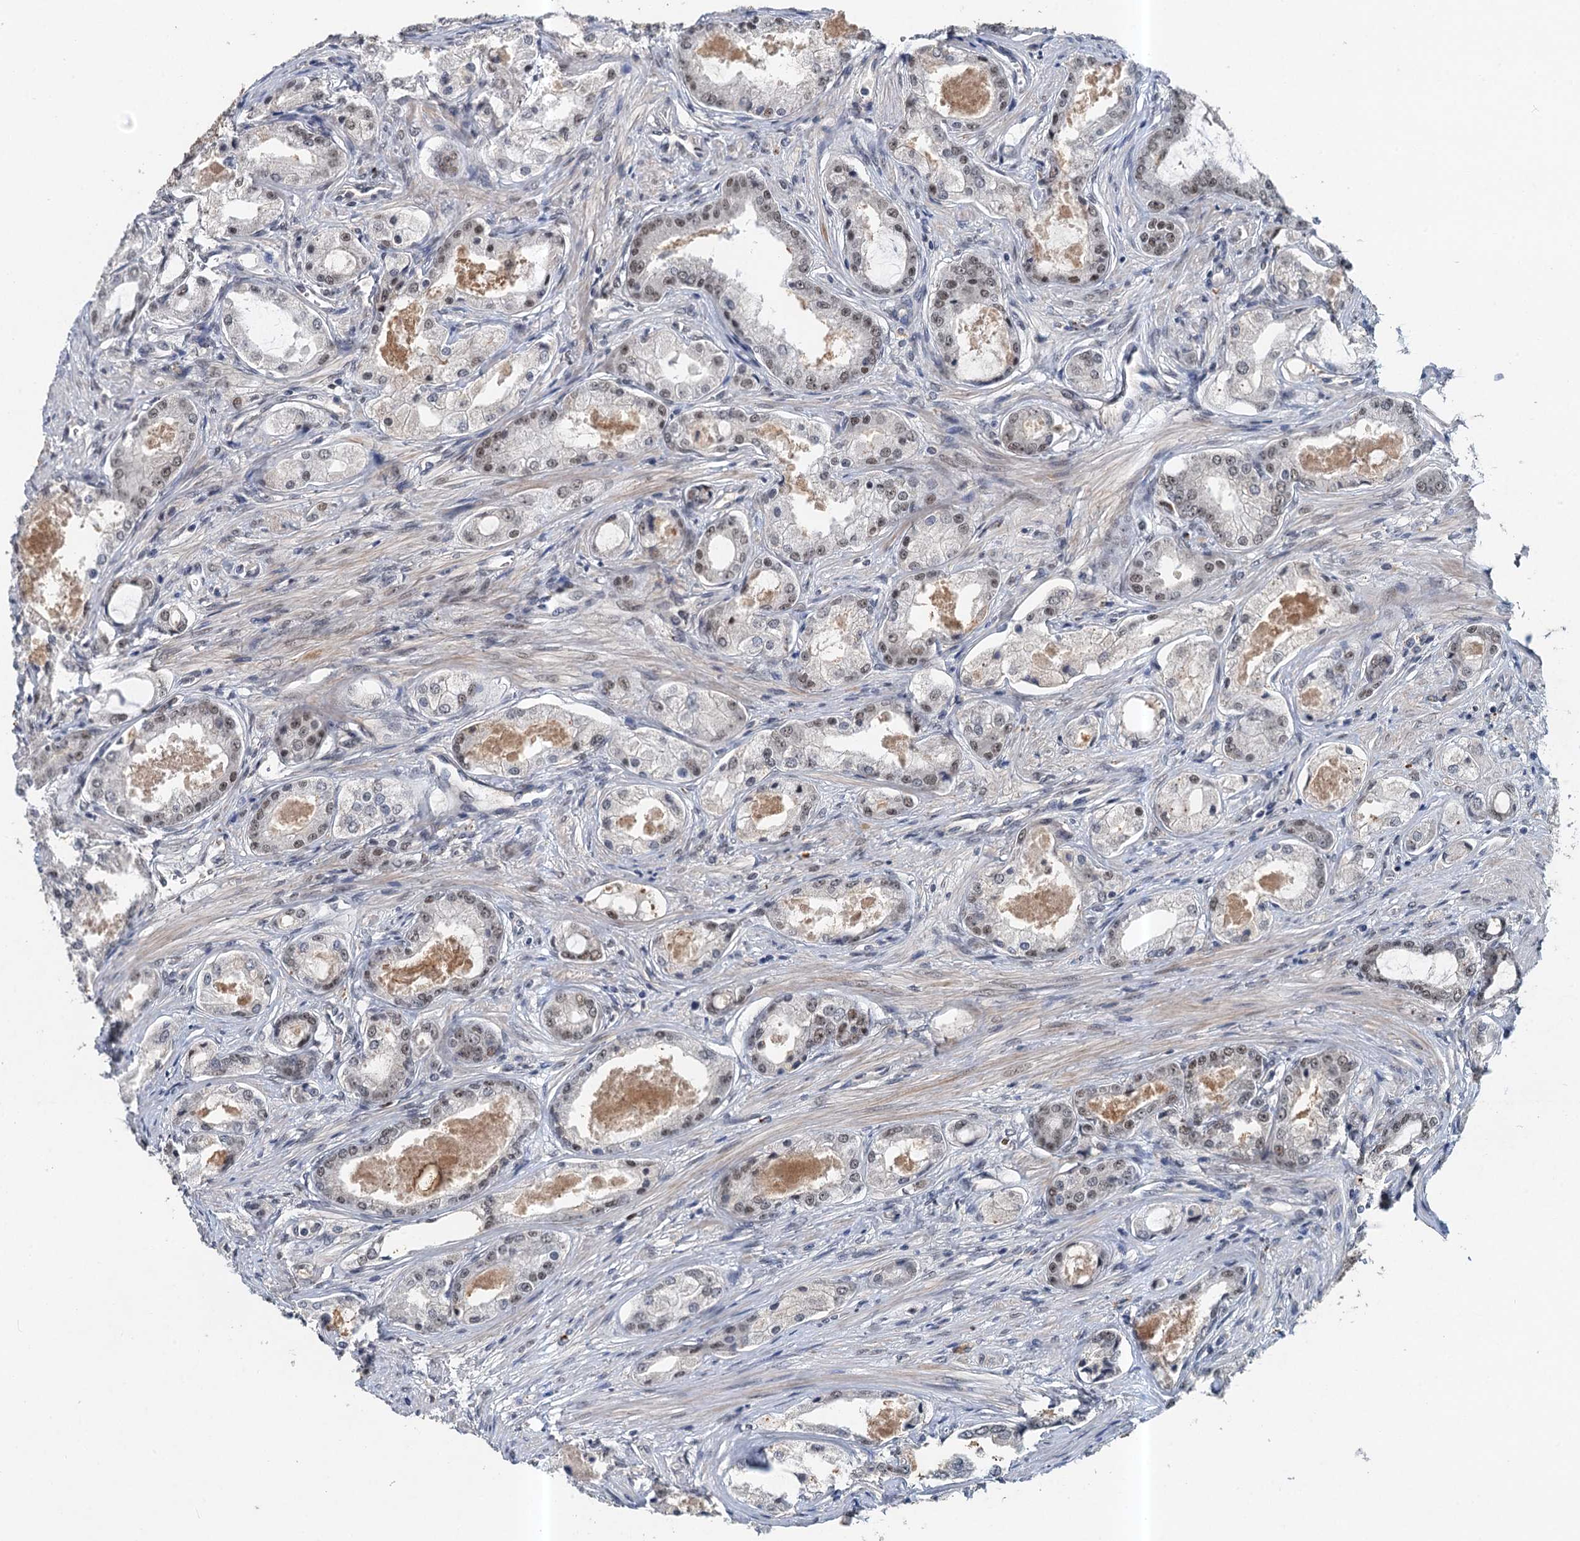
{"staining": {"intensity": "negative", "quantity": "none", "location": "none"}, "tissue": "prostate cancer", "cell_type": "Tumor cells", "image_type": "cancer", "snomed": [{"axis": "morphology", "description": "Adenocarcinoma, Low grade"}, {"axis": "topography", "description": "Prostate"}], "caption": "IHC of human prostate cancer shows no positivity in tumor cells. (DAB immunohistochemistry (IHC) visualized using brightfield microscopy, high magnification).", "gene": "CSTF3", "patient": {"sex": "male", "age": 68}}